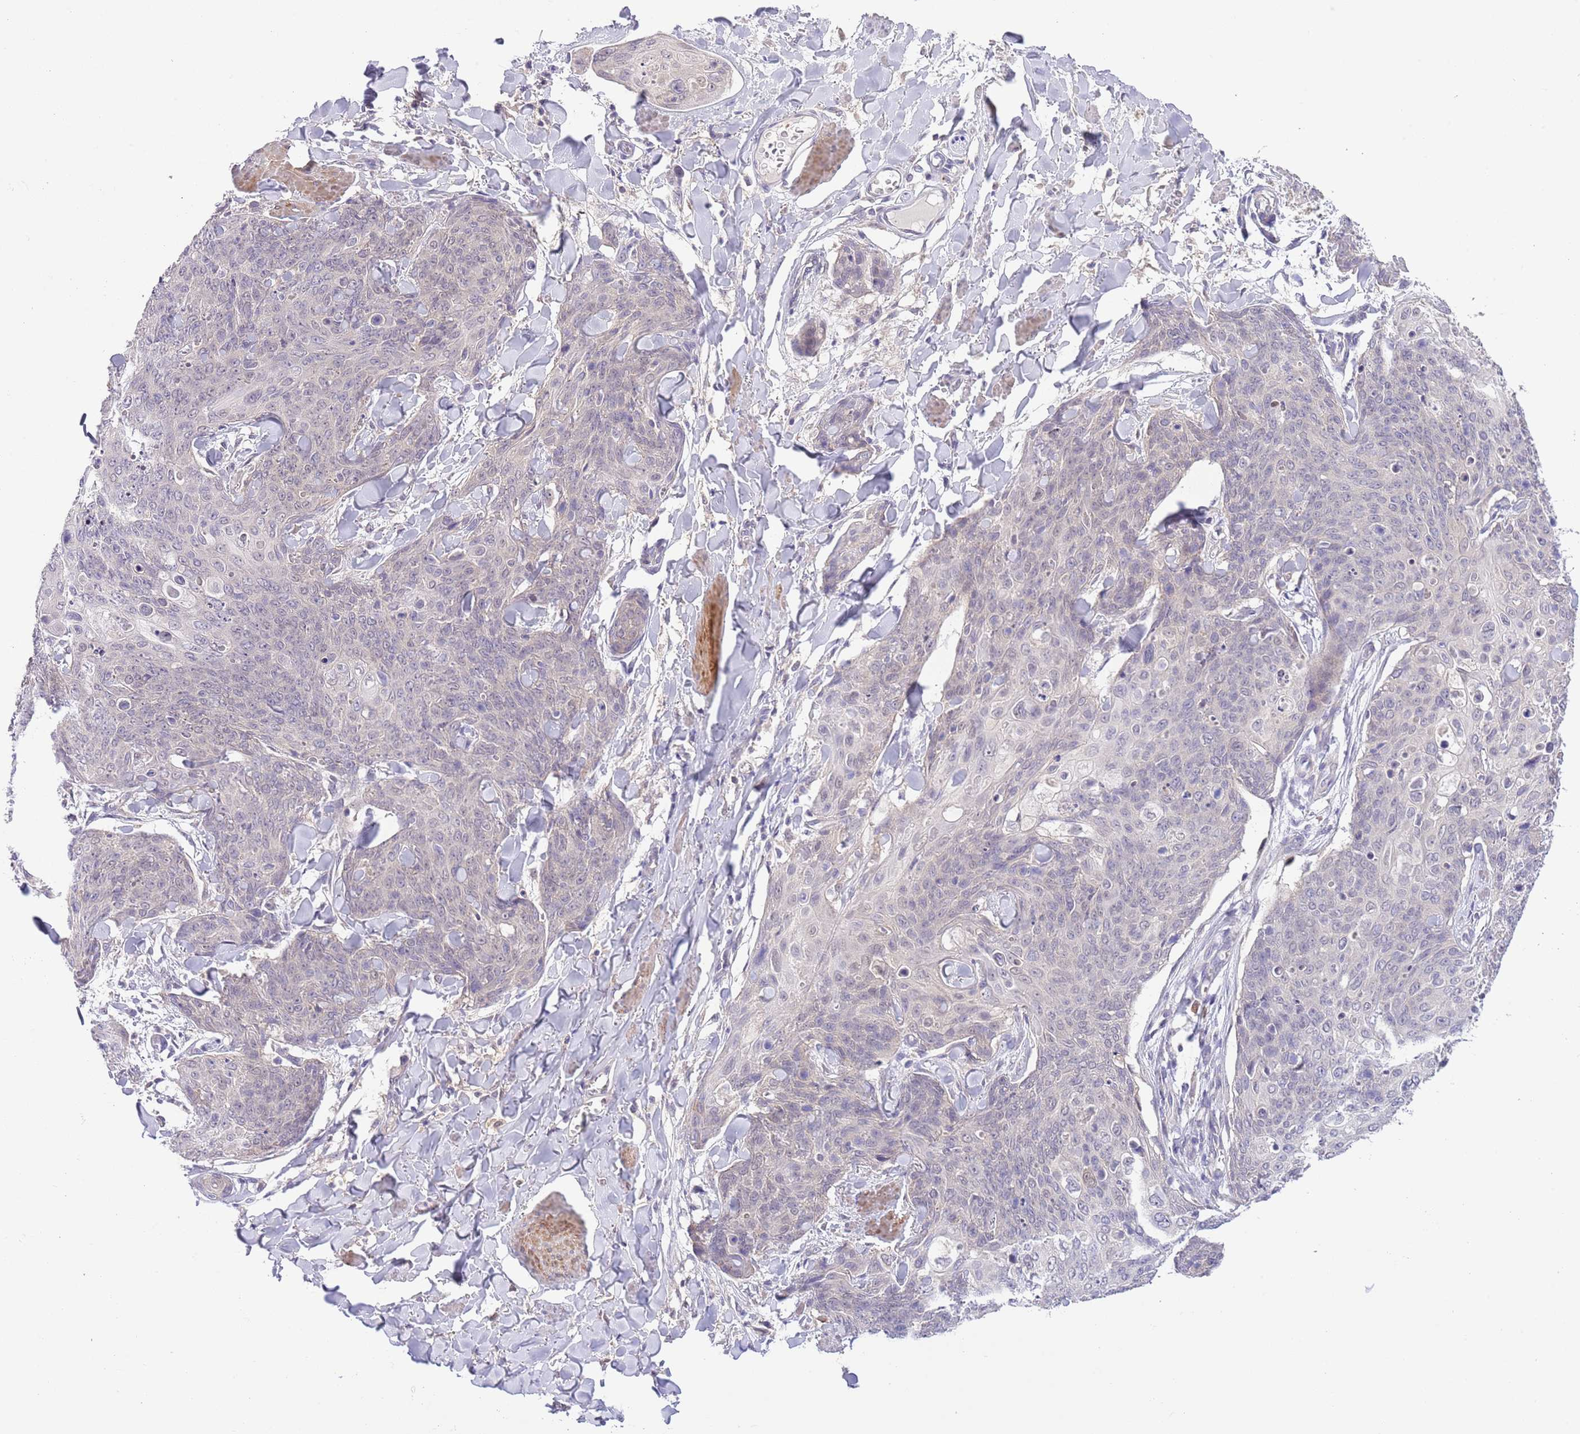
{"staining": {"intensity": "negative", "quantity": "none", "location": "none"}, "tissue": "skin cancer", "cell_type": "Tumor cells", "image_type": "cancer", "snomed": [{"axis": "morphology", "description": "Squamous cell carcinoma, NOS"}, {"axis": "topography", "description": "Skin"}, {"axis": "topography", "description": "Vulva"}], "caption": "A histopathology image of human skin cancer (squamous cell carcinoma) is negative for staining in tumor cells. Nuclei are stained in blue.", "gene": "GALK2", "patient": {"sex": "female", "age": 85}}